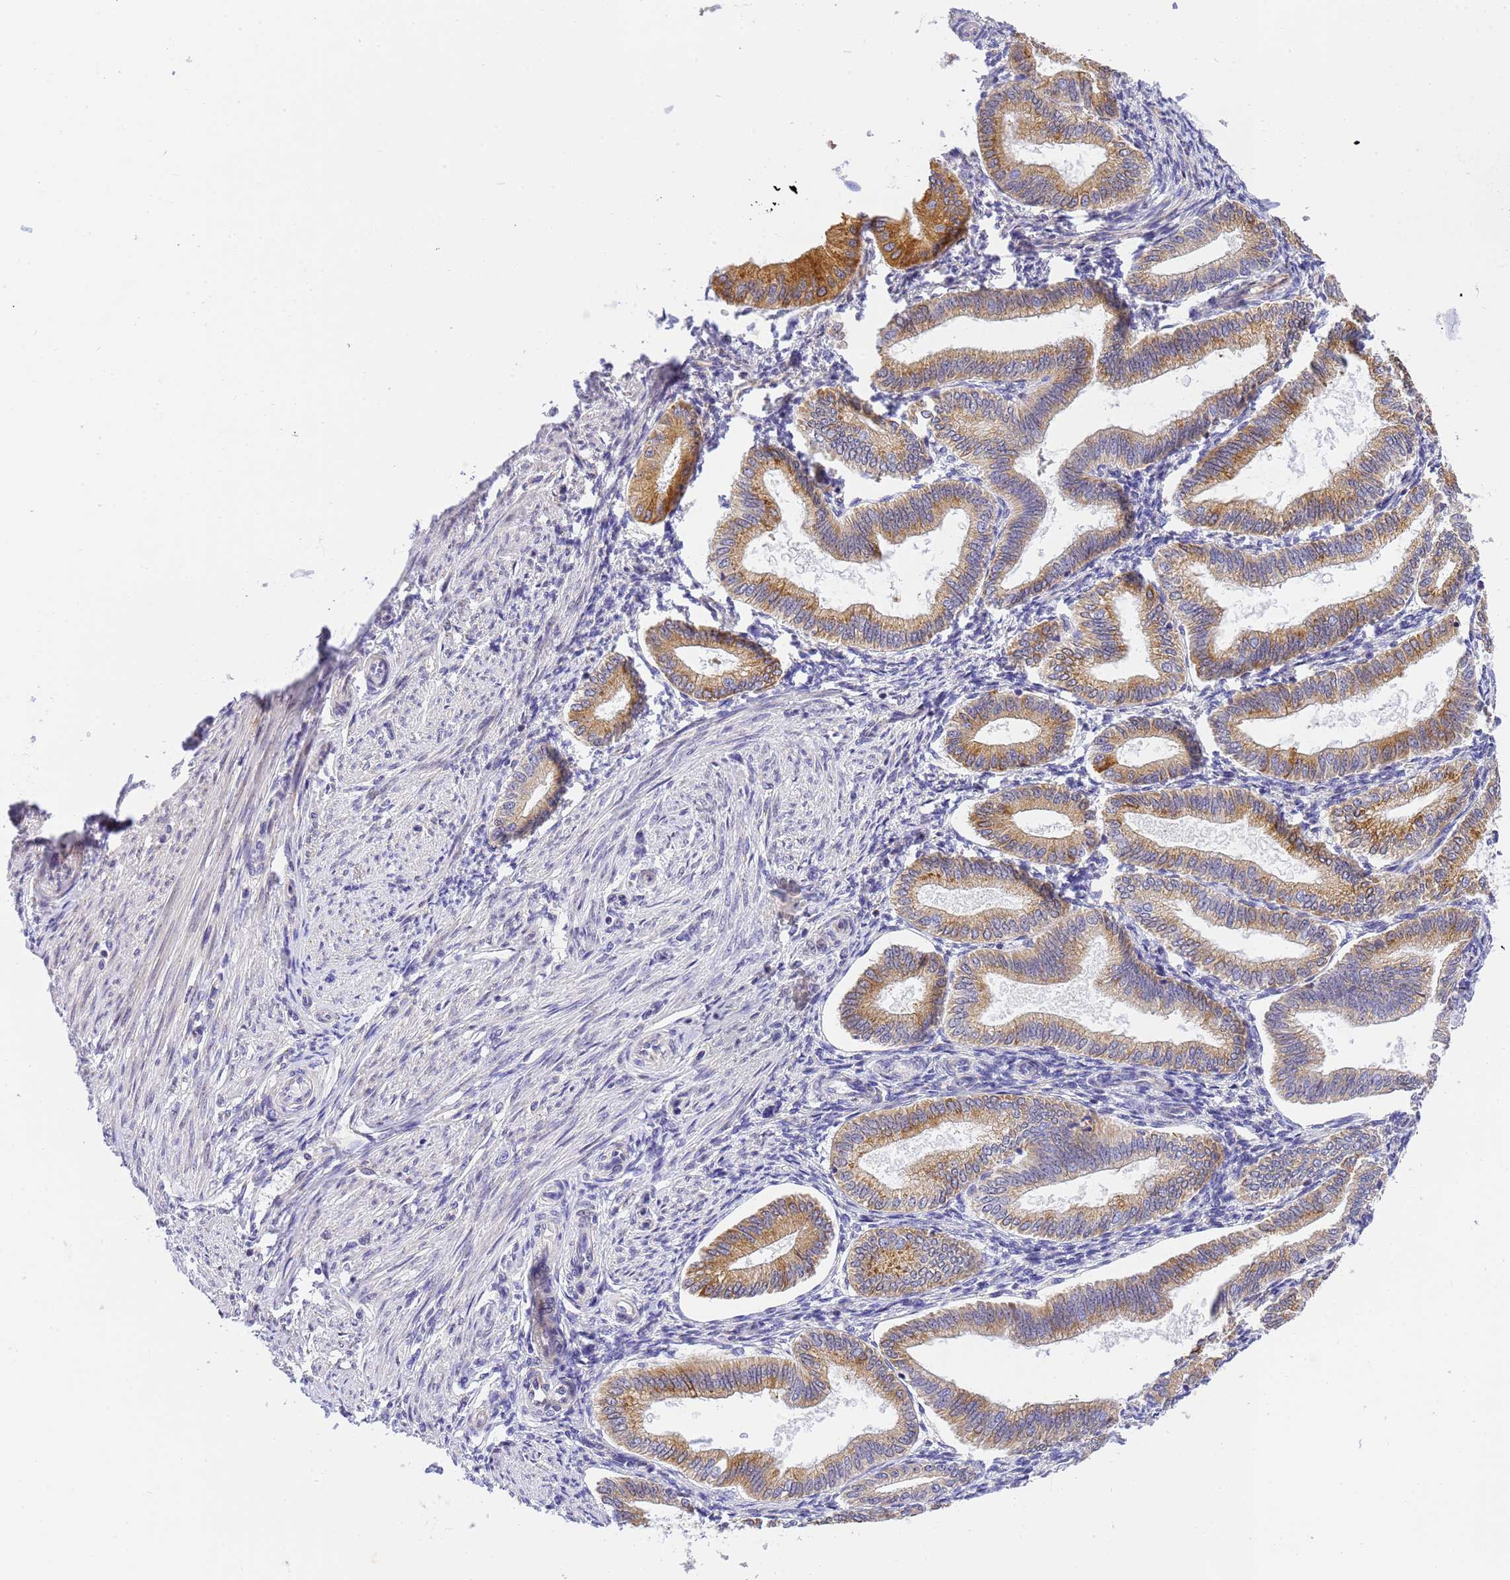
{"staining": {"intensity": "moderate", "quantity": "<25%", "location": "cytoplasmic/membranous"}, "tissue": "endometrium", "cell_type": "Cells in endometrial stroma", "image_type": "normal", "snomed": [{"axis": "morphology", "description": "Normal tissue, NOS"}, {"axis": "topography", "description": "Endometrium"}], "caption": "This histopathology image reveals benign endometrium stained with IHC to label a protein in brown. The cytoplasmic/membranous of cells in endometrial stroma show moderate positivity for the protein. Nuclei are counter-stained blue.", "gene": "RHBDD3", "patient": {"sex": "female", "age": 39}}